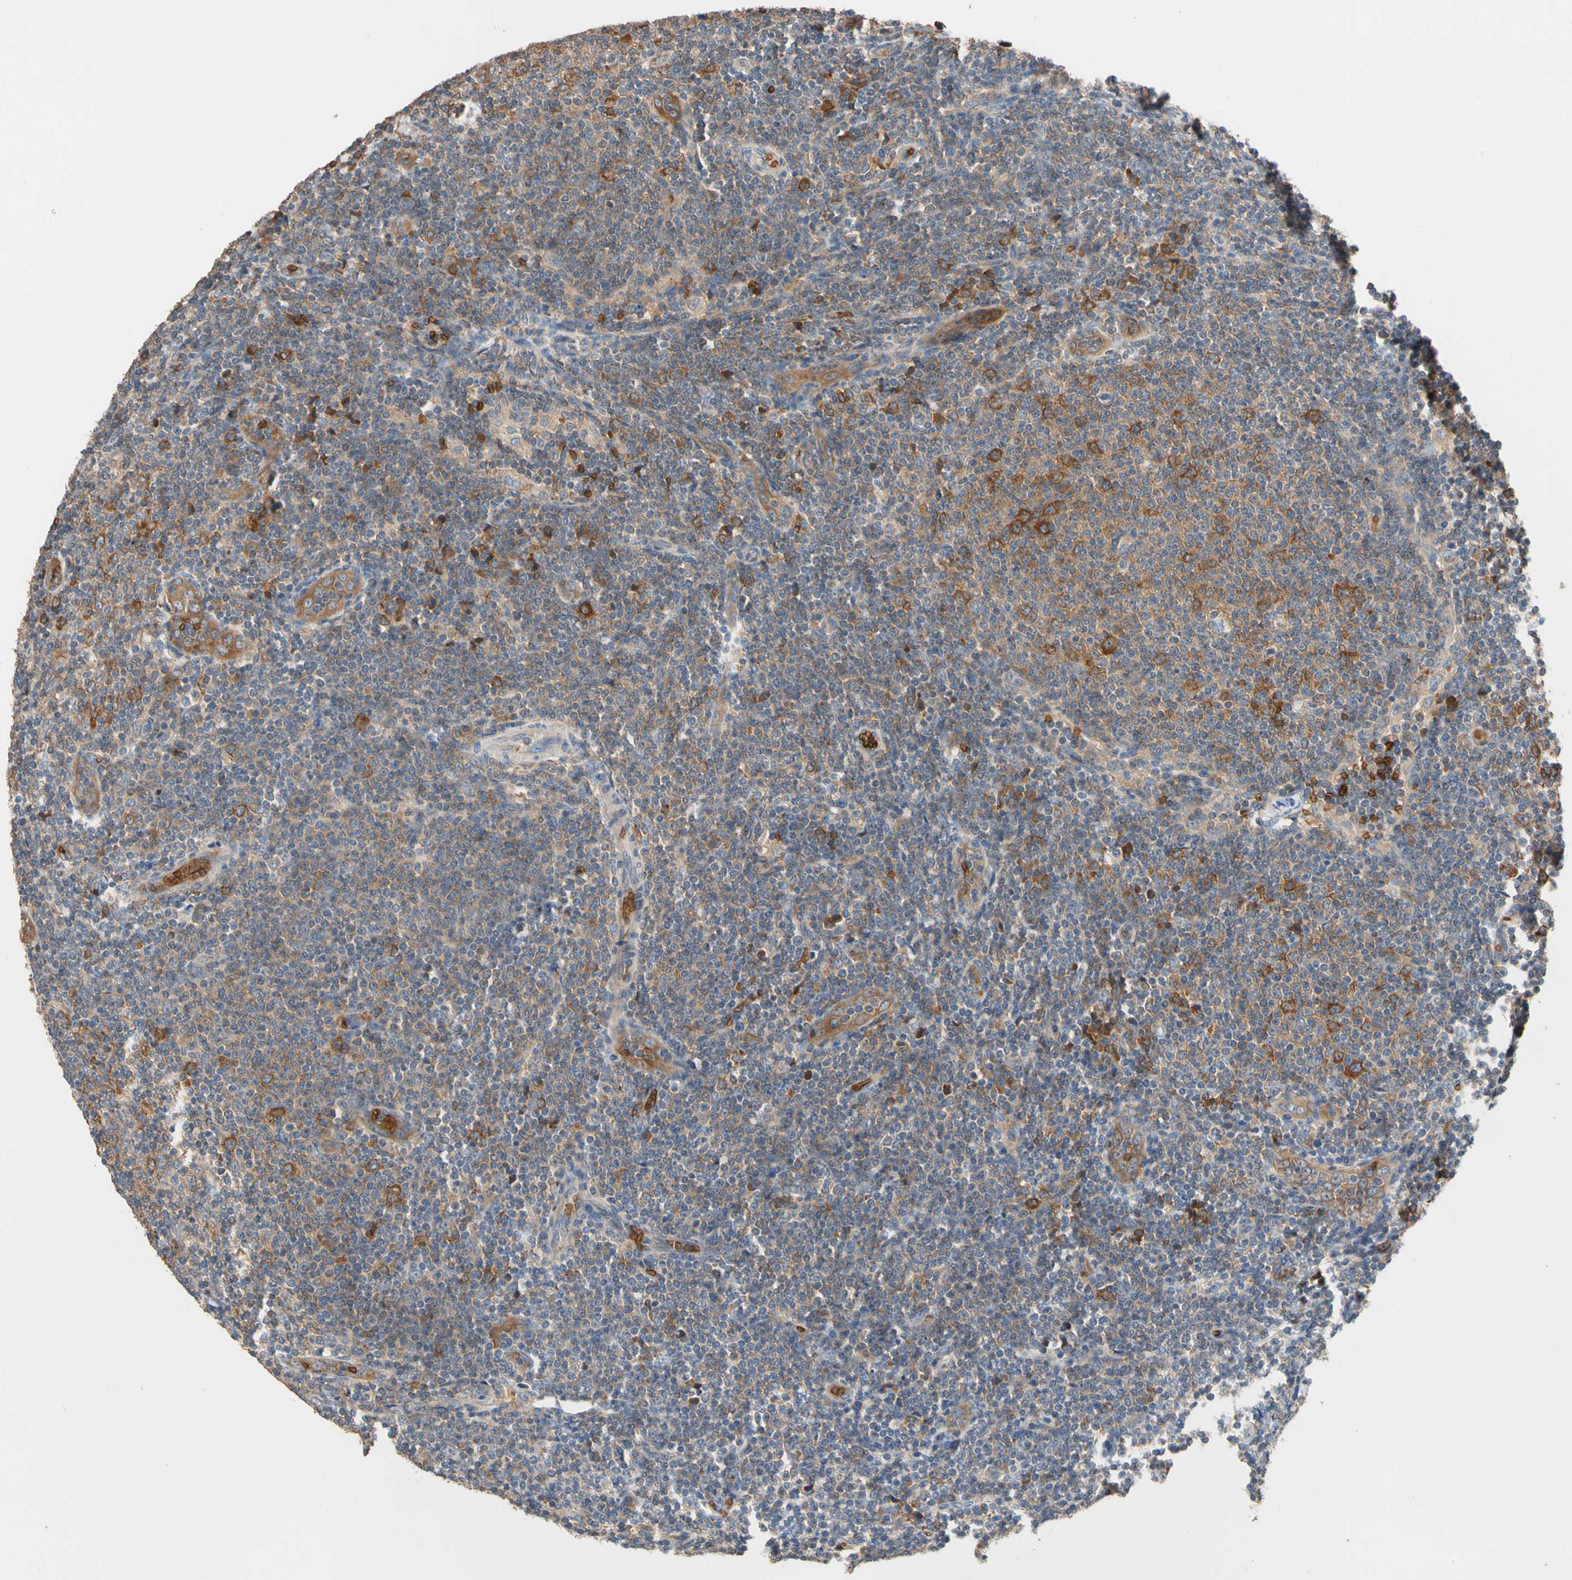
{"staining": {"intensity": "strong", "quantity": "25%-75%", "location": "cytoplasmic/membranous"}, "tissue": "lymphoma", "cell_type": "Tumor cells", "image_type": "cancer", "snomed": [{"axis": "morphology", "description": "Malignant lymphoma, non-Hodgkin's type, Low grade"}, {"axis": "topography", "description": "Lymph node"}], "caption": "High-magnification brightfield microscopy of malignant lymphoma, non-Hodgkin's type (low-grade) stained with DAB (brown) and counterstained with hematoxylin (blue). tumor cells exhibit strong cytoplasmic/membranous positivity is appreciated in about25%-75% of cells.", "gene": "RIOK2", "patient": {"sex": "male", "age": 66}}